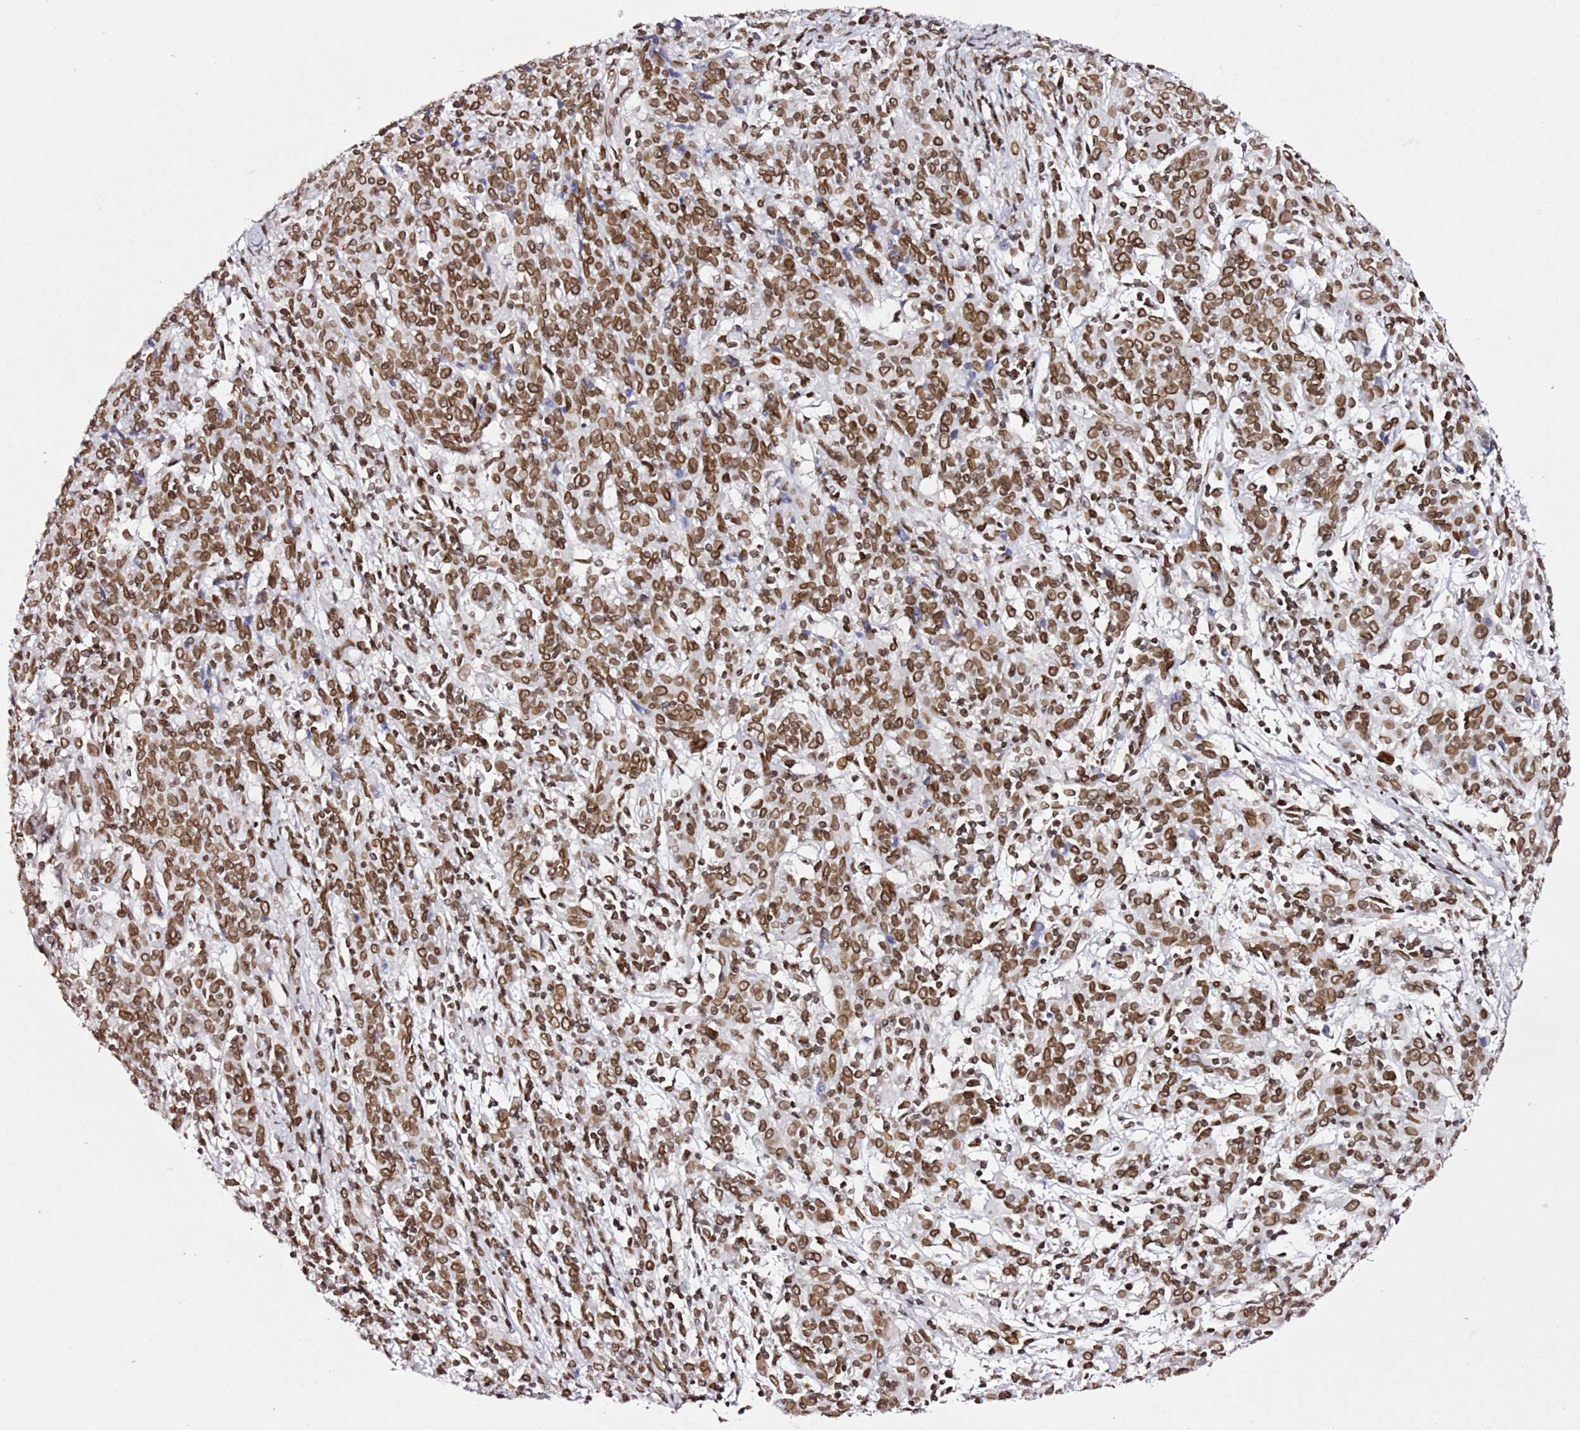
{"staining": {"intensity": "moderate", "quantity": ">75%", "location": "cytoplasmic/membranous,nuclear"}, "tissue": "cervical cancer", "cell_type": "Tumor cells", "image_type": "cancer", "snomed": [{"axis": "morphology", "description": "Squamous cell carcinoma, NOS"}, {"axis": "topography", "description": "Cervix"}], "caption": "Cervical cancer (squamous cell carcinoma) tissue displays moderate cytoplasmic/membranous and nuclear positivity in about >75% of tumor cells", "gene": "POU6F1", "patient": {"sex": "female", "age": 67}}